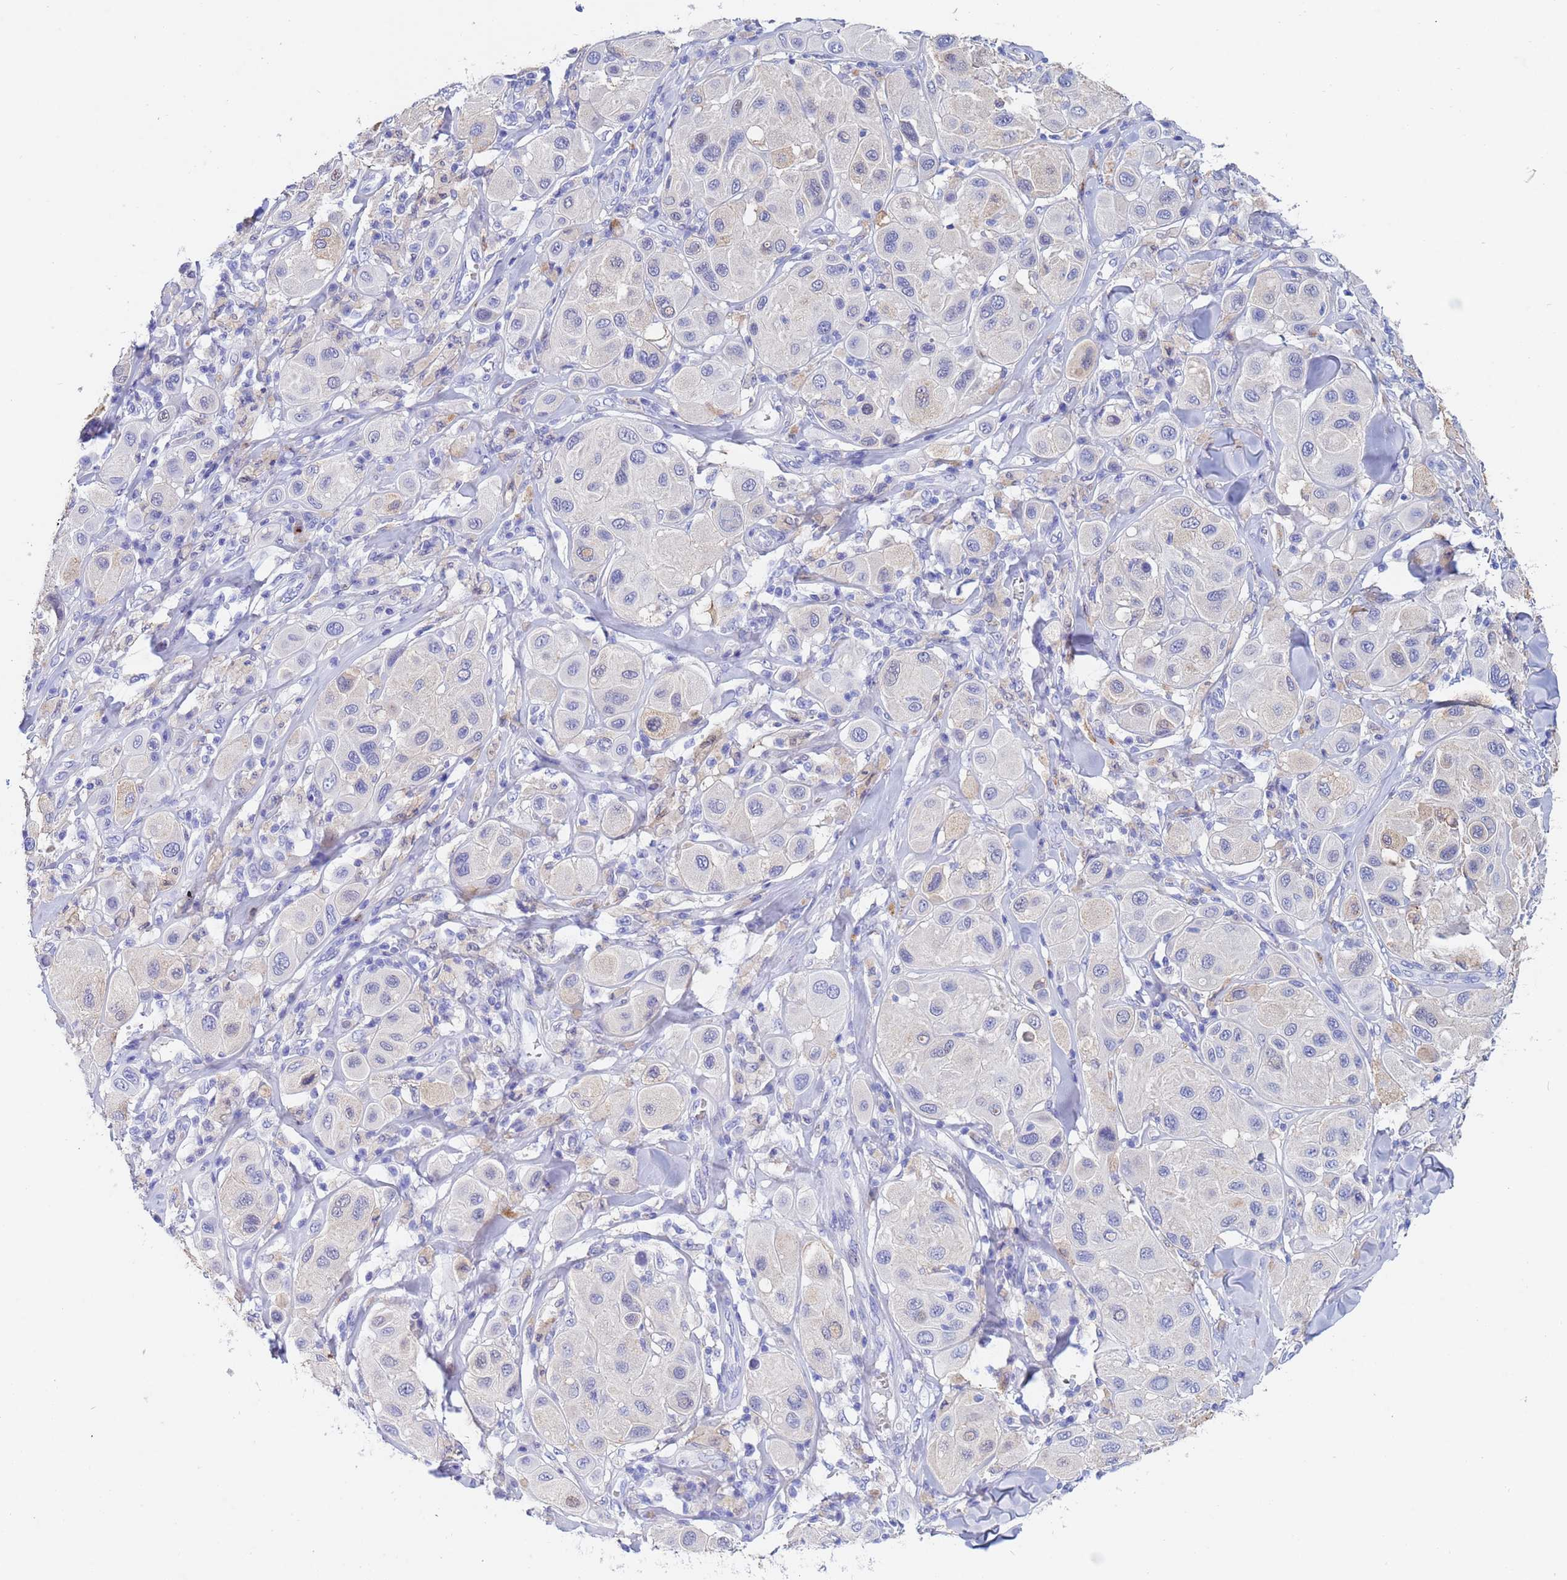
{"staining": {"intensity": "negative", "quantity": "none", "location": "none"}, "tissue": "melanoma", "cell_type": "Tumor cells", "image_type": "cancer", "snomed": [{"axis": "morphology", "description": "Malignant melanoma, Metastatic site"}, {"axis": "topography", "description": "Skin"}], "caption": "The IHC micrograph has no significant positivity in tumor cells of melanoma tissue.", "gene": "CSTB", "patient": {"sex": "male", "age": 41}}